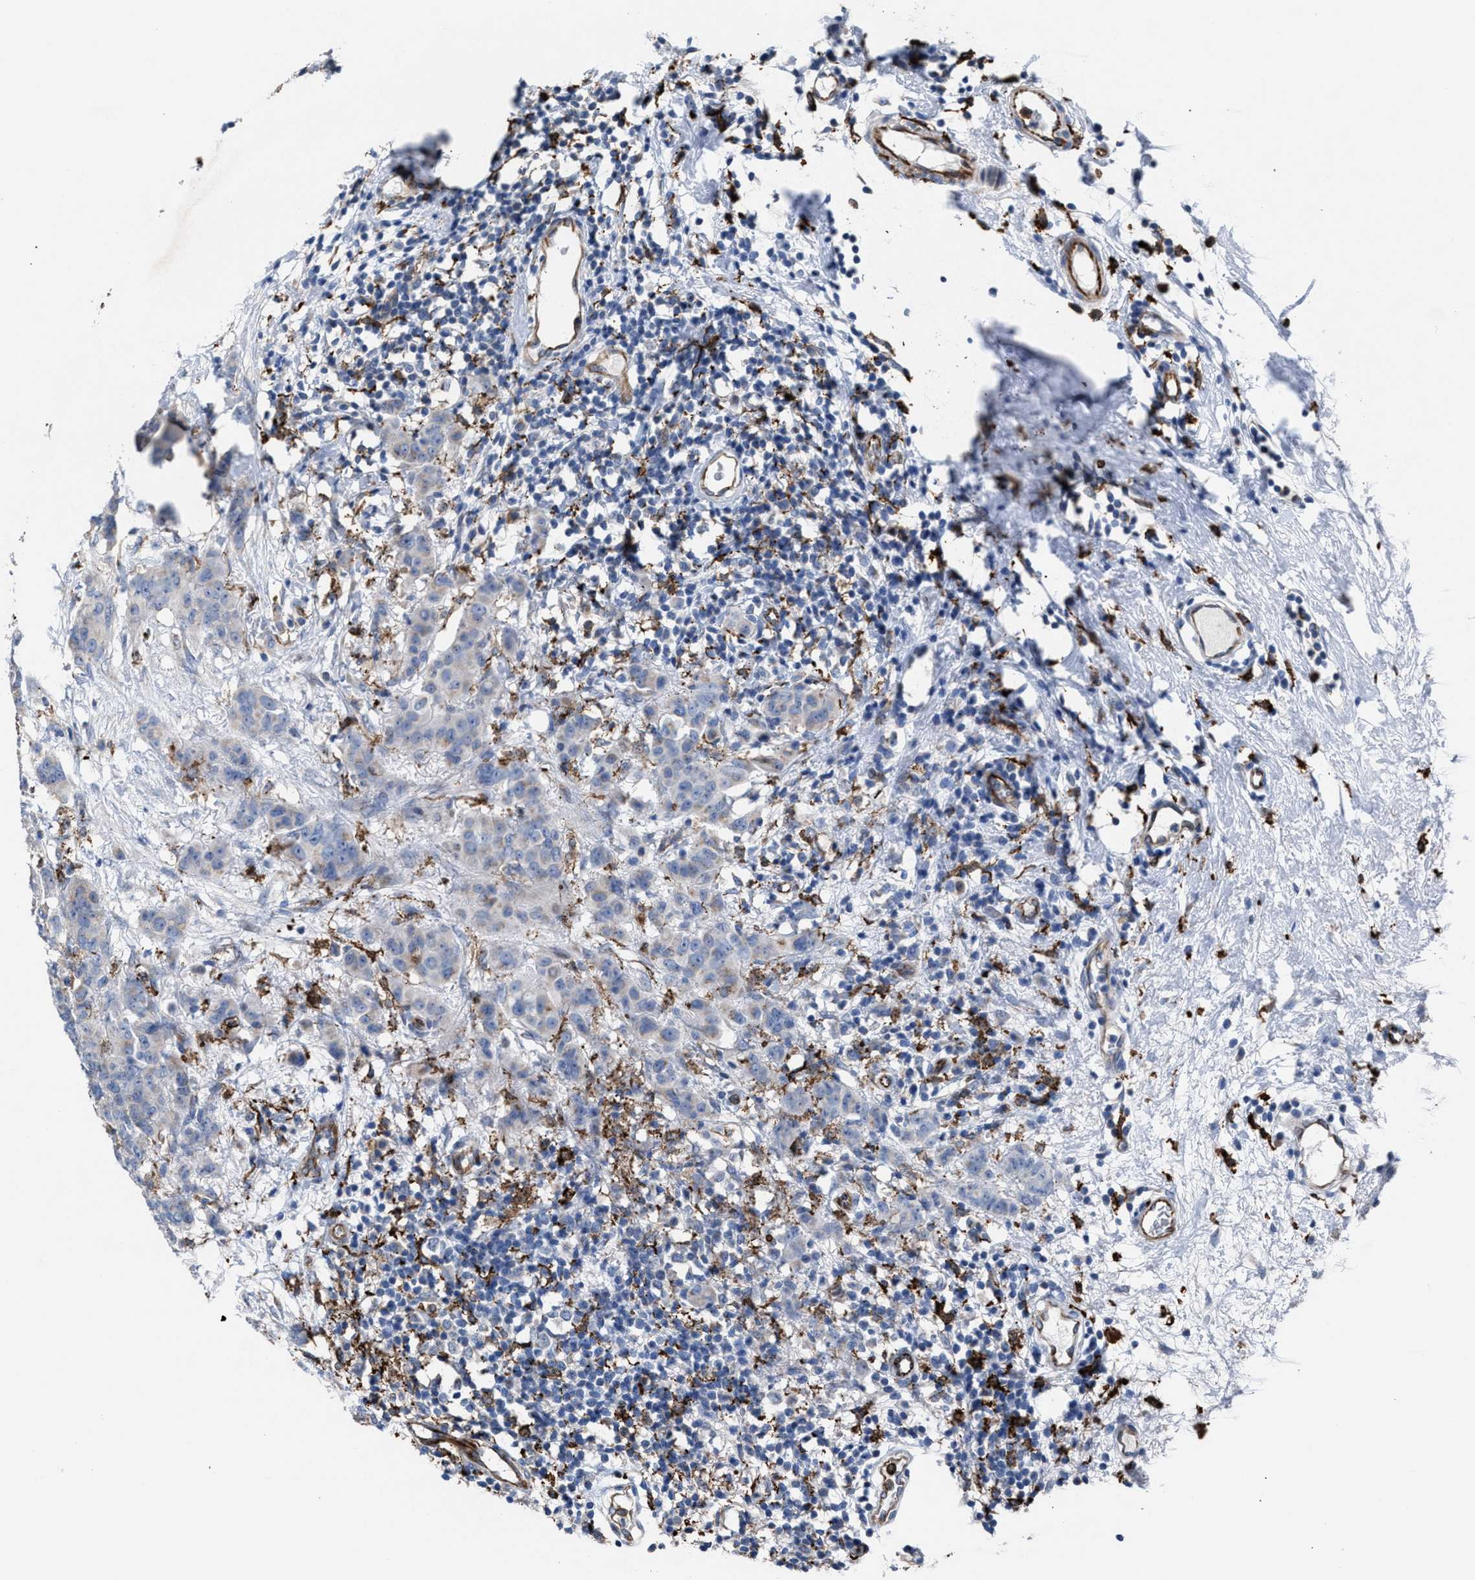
{"staining": {"intensity": "negative", "quantity": "none", "location": "none"}, "tissue": "breast cancer", "cell_type": "Tumor cells", "image_type": "cancer", "snomed": [{"axis": "morphology", "description": "Normal tissue, NOS"}, {"axis": "morphology", "description": "Duct carcinoma"}, {"axis": "topography", "description": "Breast"}], "caption": "There is no significant staining in tumor cells of breast cancer.", "gene": "SLC47A1", "patient": {"sex": "female", "age": 40}}